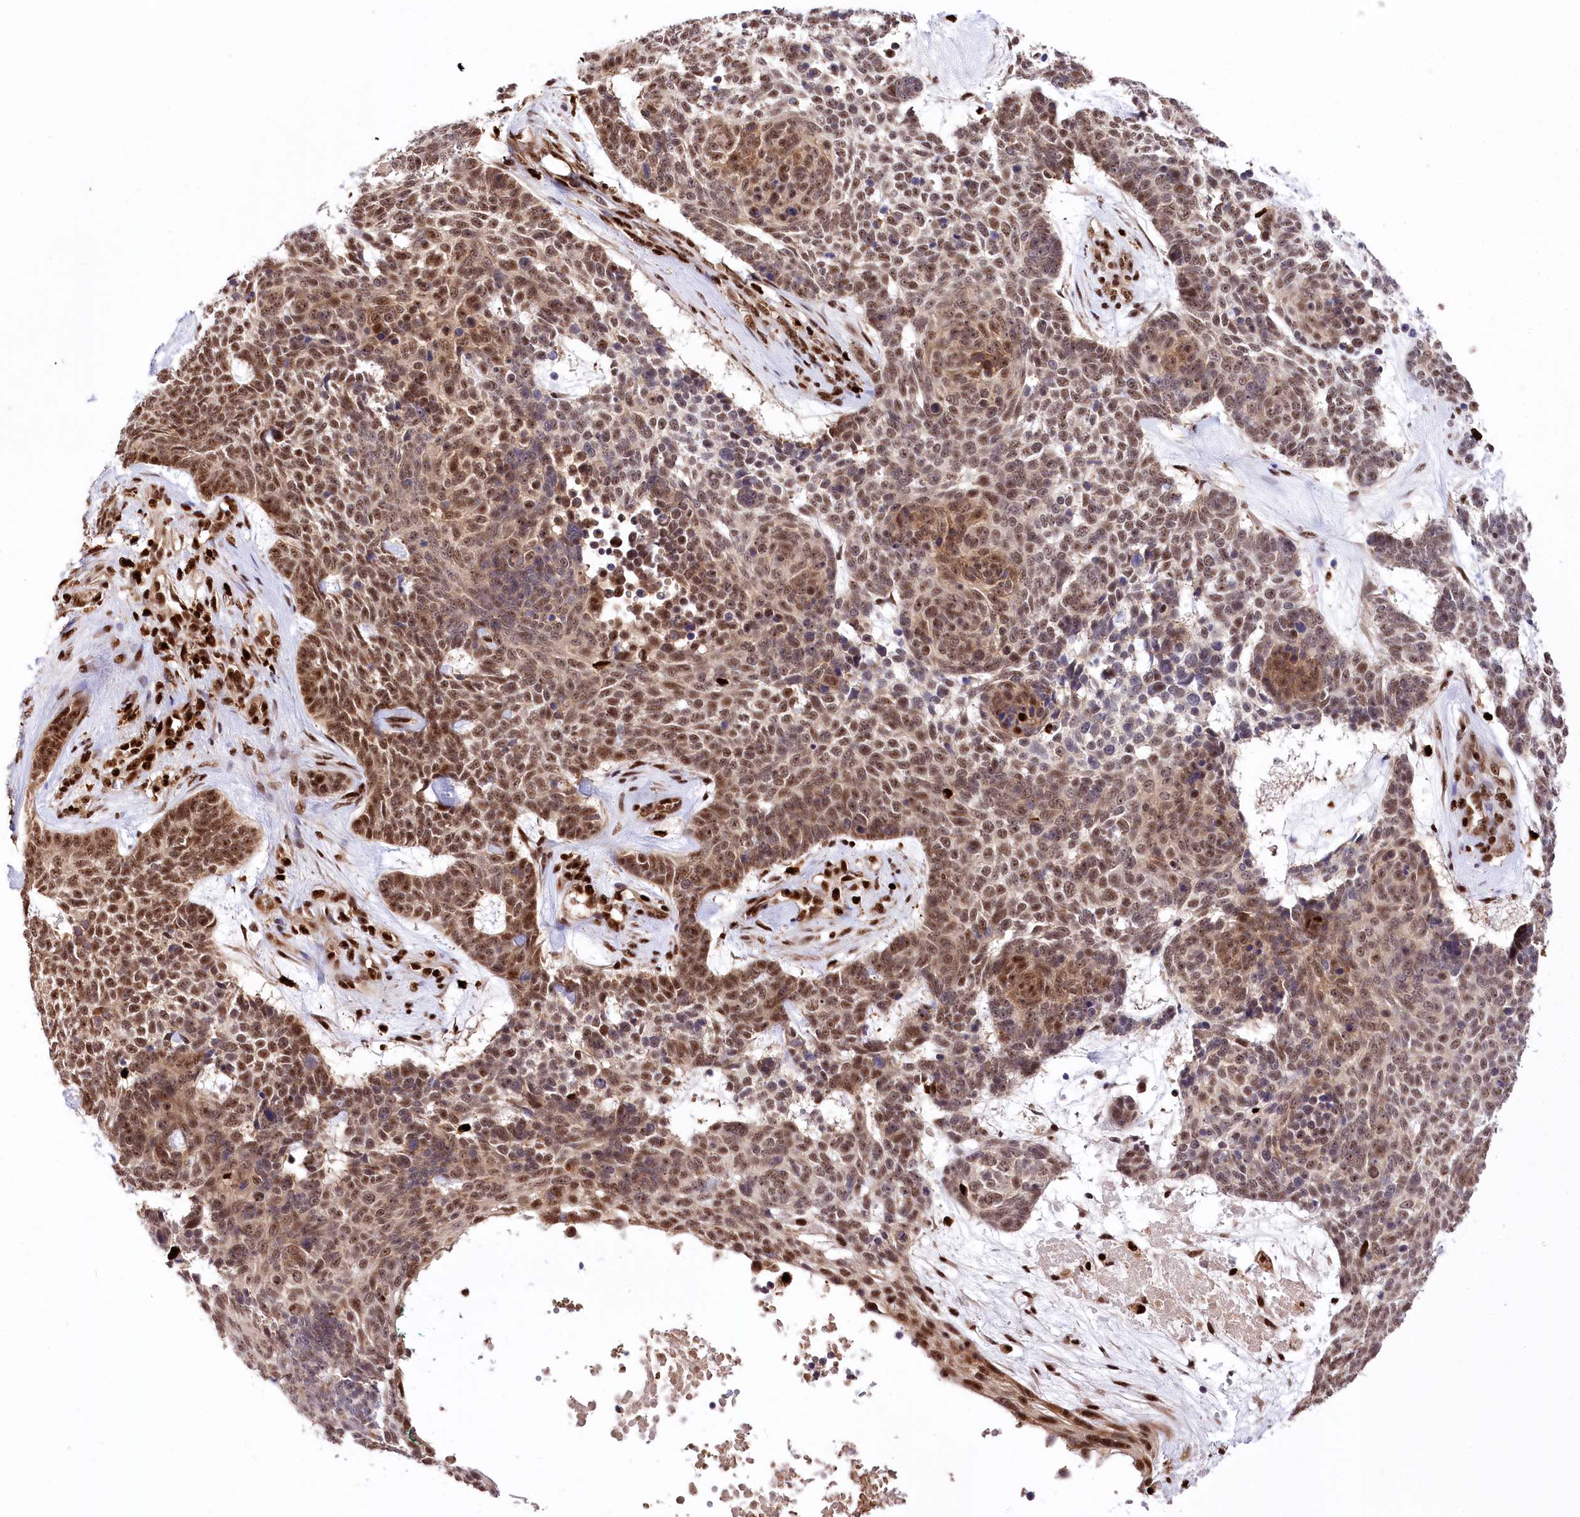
{"staining": {"intensity": "moderate", "quantity": ">75%", "location": "nuclear"}, "tissue": "skin cancer", "cell_type": "Tumor cells", "image_type": "cancer", "snomed": [{"axis": "morphology", "description": "Basal cell carcinoma"}, {"axis": "topography", "description": "Skin"}], "caption": "Immunohistochemistry histopathology image of skin cancer stained for a protein (brown), which reveals medium levels of moderate nuclear expression in about >75% of tumor cells.", "gene": "FIGN", "patient": {"sex": "female", "age": 81}}